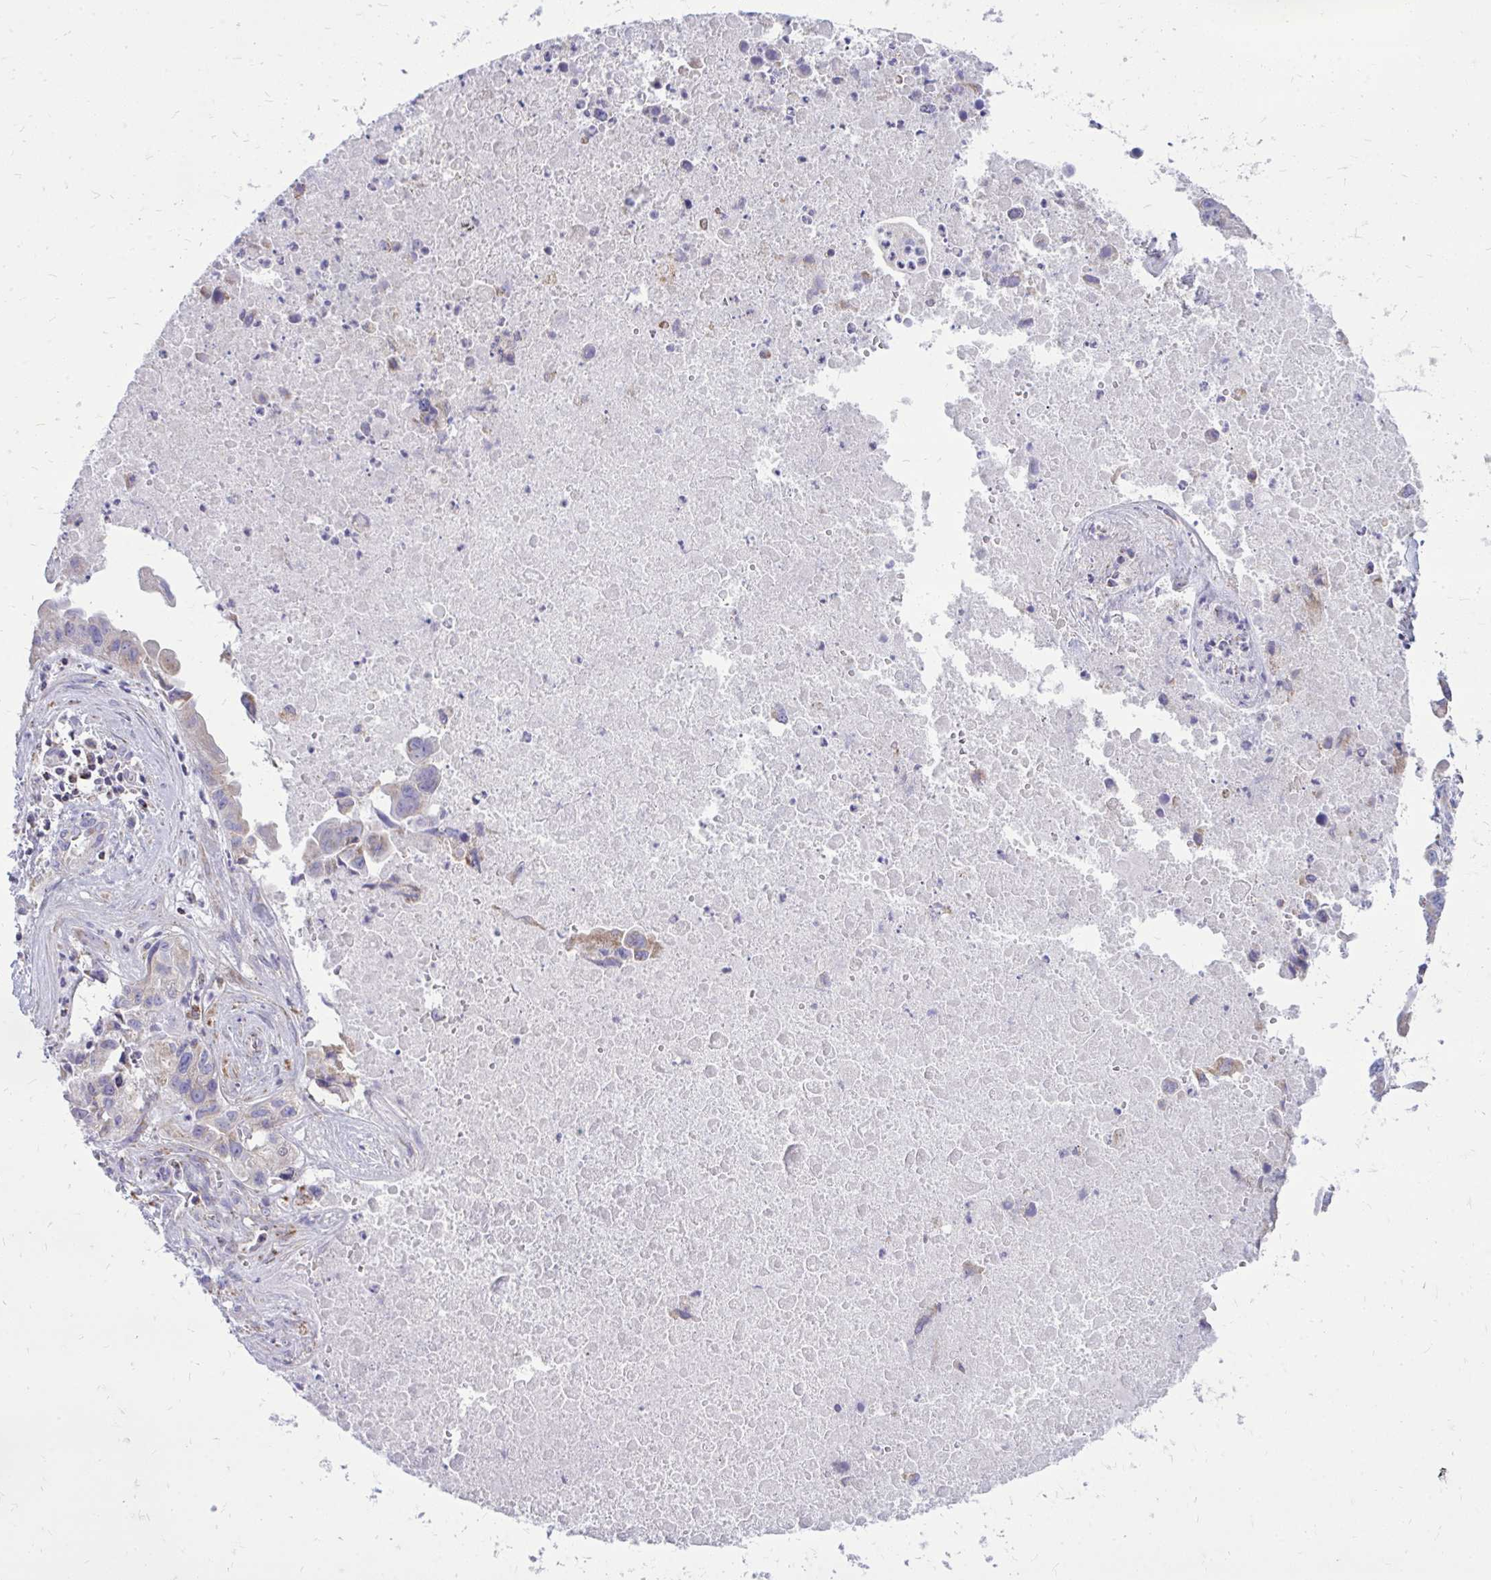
{"staining": {"intensity": "weak", "quantity": "<25%", "location": "cytoplasmic/membranous"}, "tissue": "lung cancer", "cell_type": "Tumor cells", "image_type": "cancer", "snomed": [{"axis": "morphology", "description": "Adenocarcinoma, NOS"}, {"axis": "topography", "description": "Lymph node"}, {"axis": "topography", "description": "Lung"}], "caption": "This is an IHC micrograph of human lung cancer. There is no expression in tumor cells.", "gene": "SPTBN2", "patient": {"sex": "male", "age": 64}}